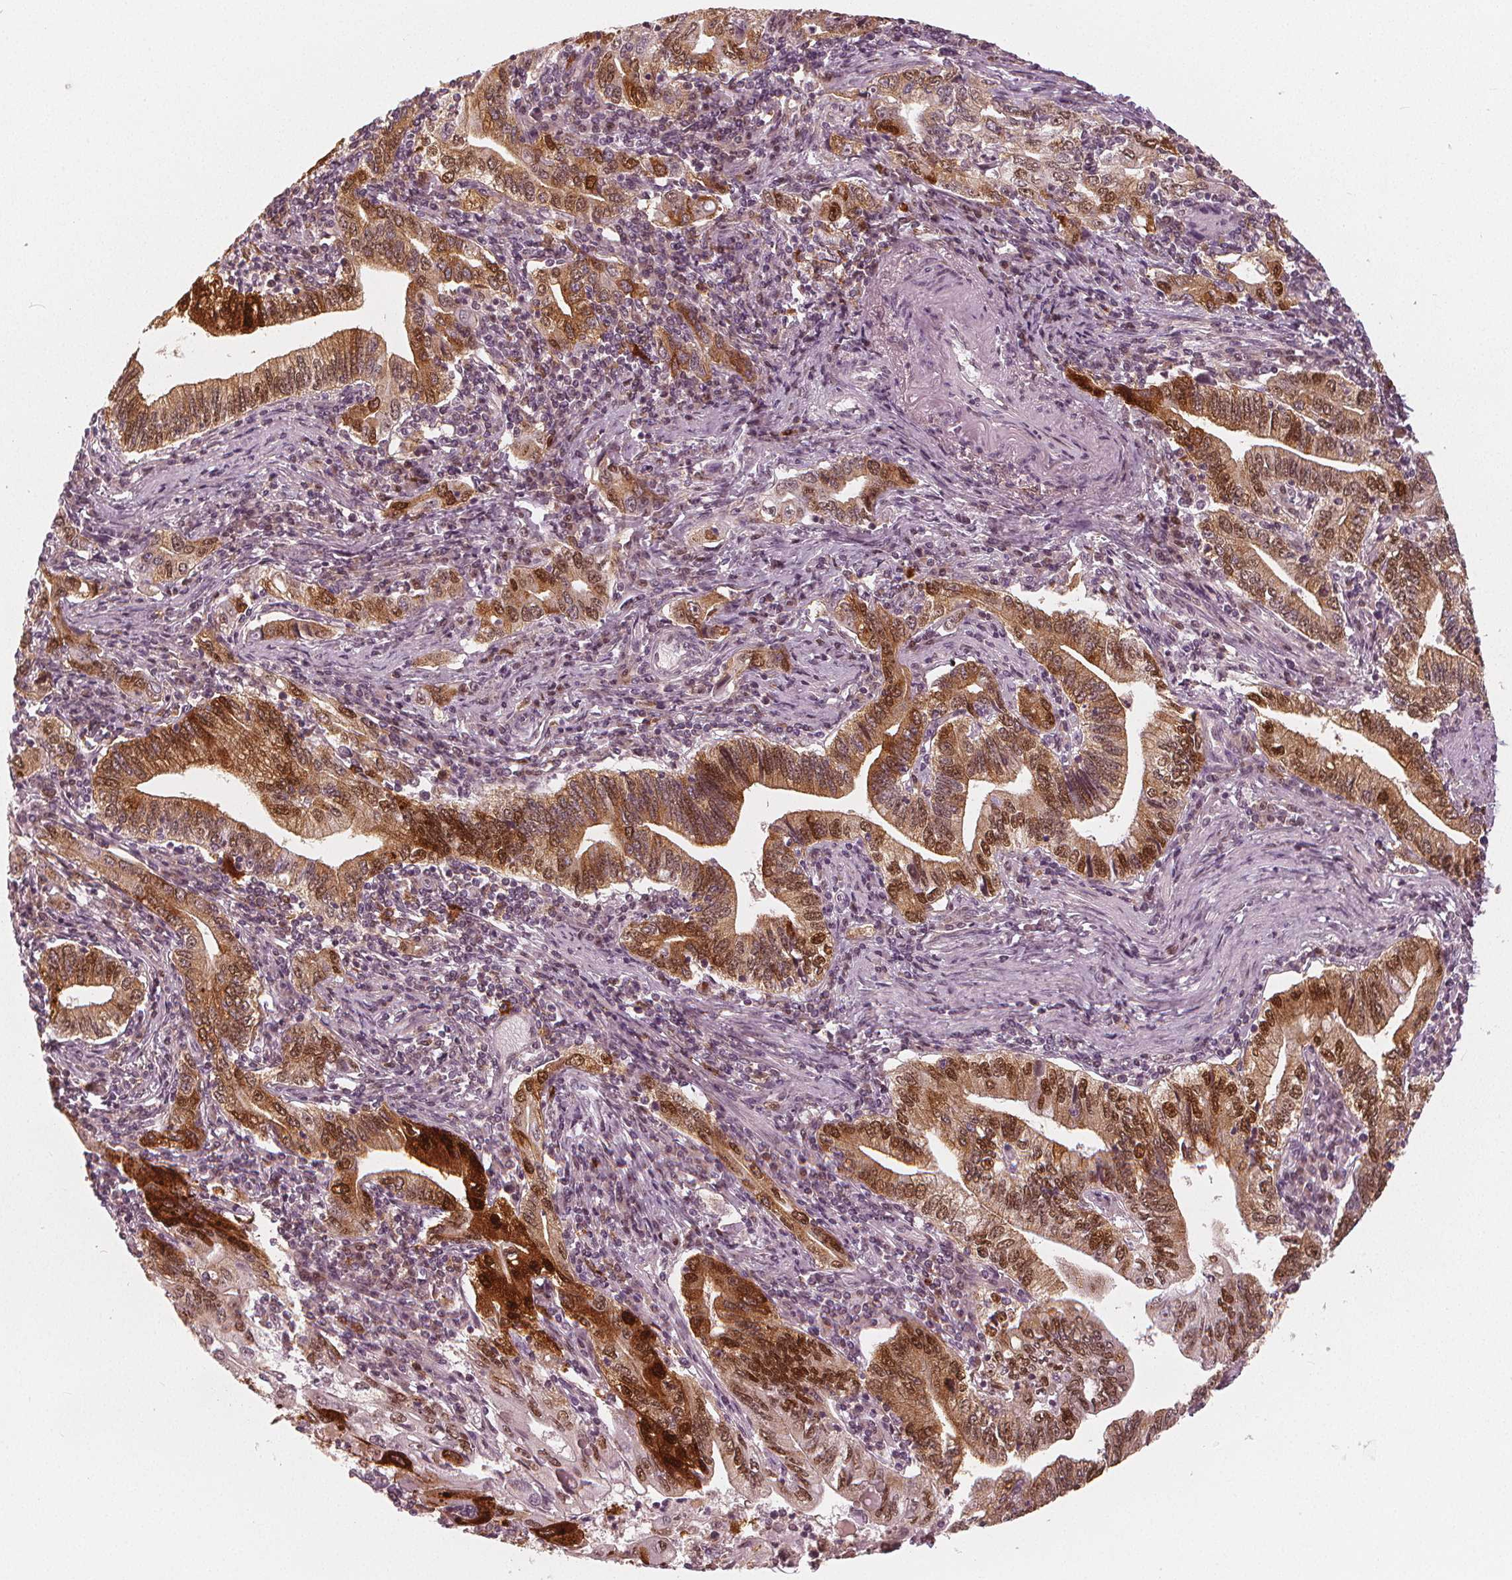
{"staining": {"intensity": "moderate", "quantity": ">75%", "location": "cytoplasmic/membranous,nuclear"}, "tissue": "stomach cancer", "cell_type": "Tumor cells", "image_type": "cancer", "snomed": [{"axis": "morphology", "description": "Adenocarcinoma, NOS"}, {"axis": "topography", "description": "Stomach, lower"}], "caption": "IHC of human adenocarcinoma (stomach) demonstrates medium levels of moderate cytoplasmic/membranous and nuclear positivity in about >75% of tumor cells.", "gene": "SQSTM1", "patient": {"sex": "female", "age": 72}}